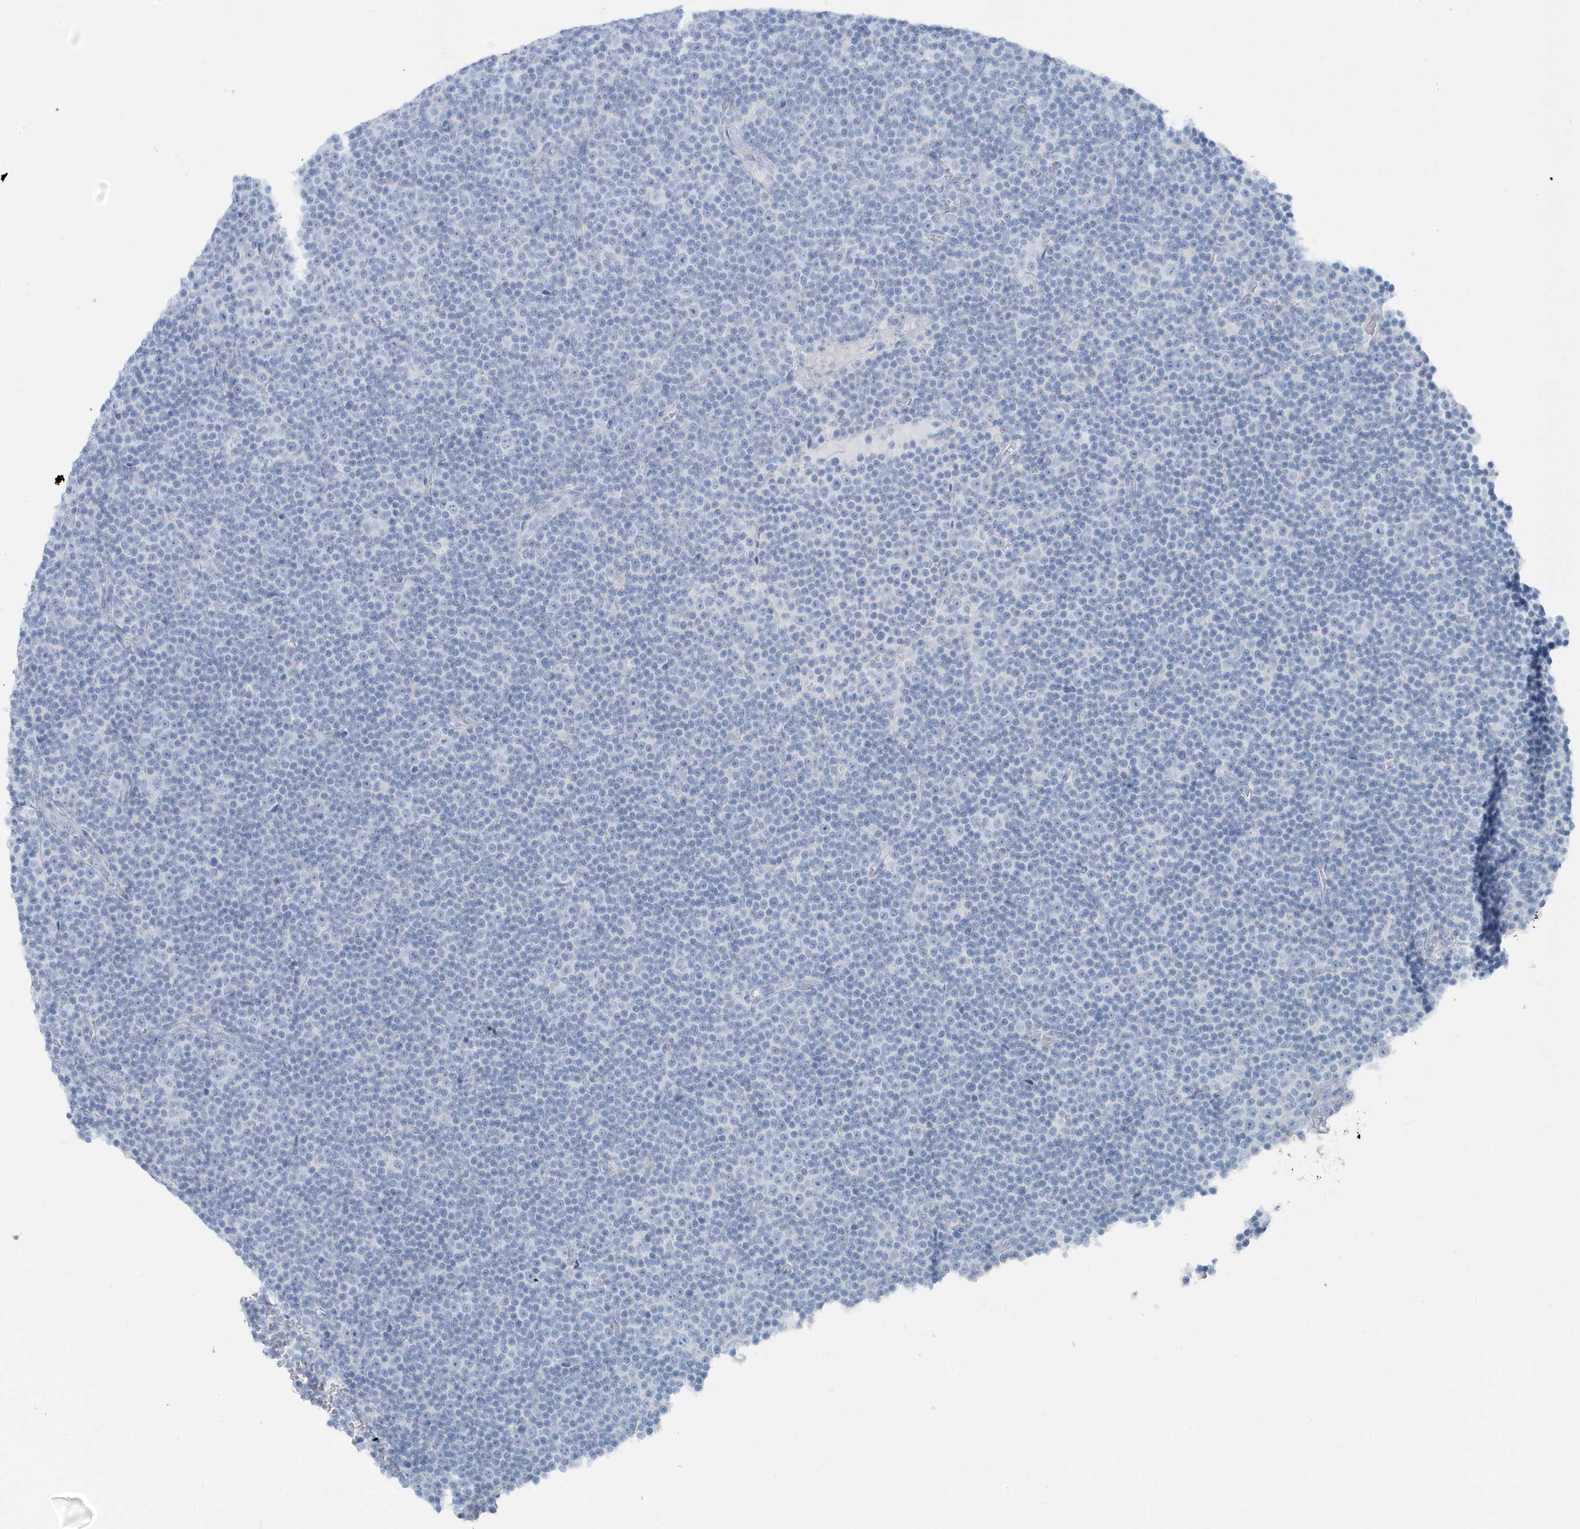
{"staining": {"intensity": "negative", "quantity": "none", "location": "none"}, "tissue": "lymphoma", "cell_type": "Tumor cells", "image_type": "cancer", "snomed": [{"axis": "morphology", "description": "Malignant lymphoma, non-Hodgkin's type, Low grade"}, {"axis": "topography", "description": "Lymph node"}], "caption": "Immunohistochemistry image of neoplastic tissue: low-grade malignant lymphoma, non-Hodgkin's type stained with DAB reveals no significant protein staining in tumor cells.", "gene": "FAM98A", "patient": {"sex": "female", "age": 67}}